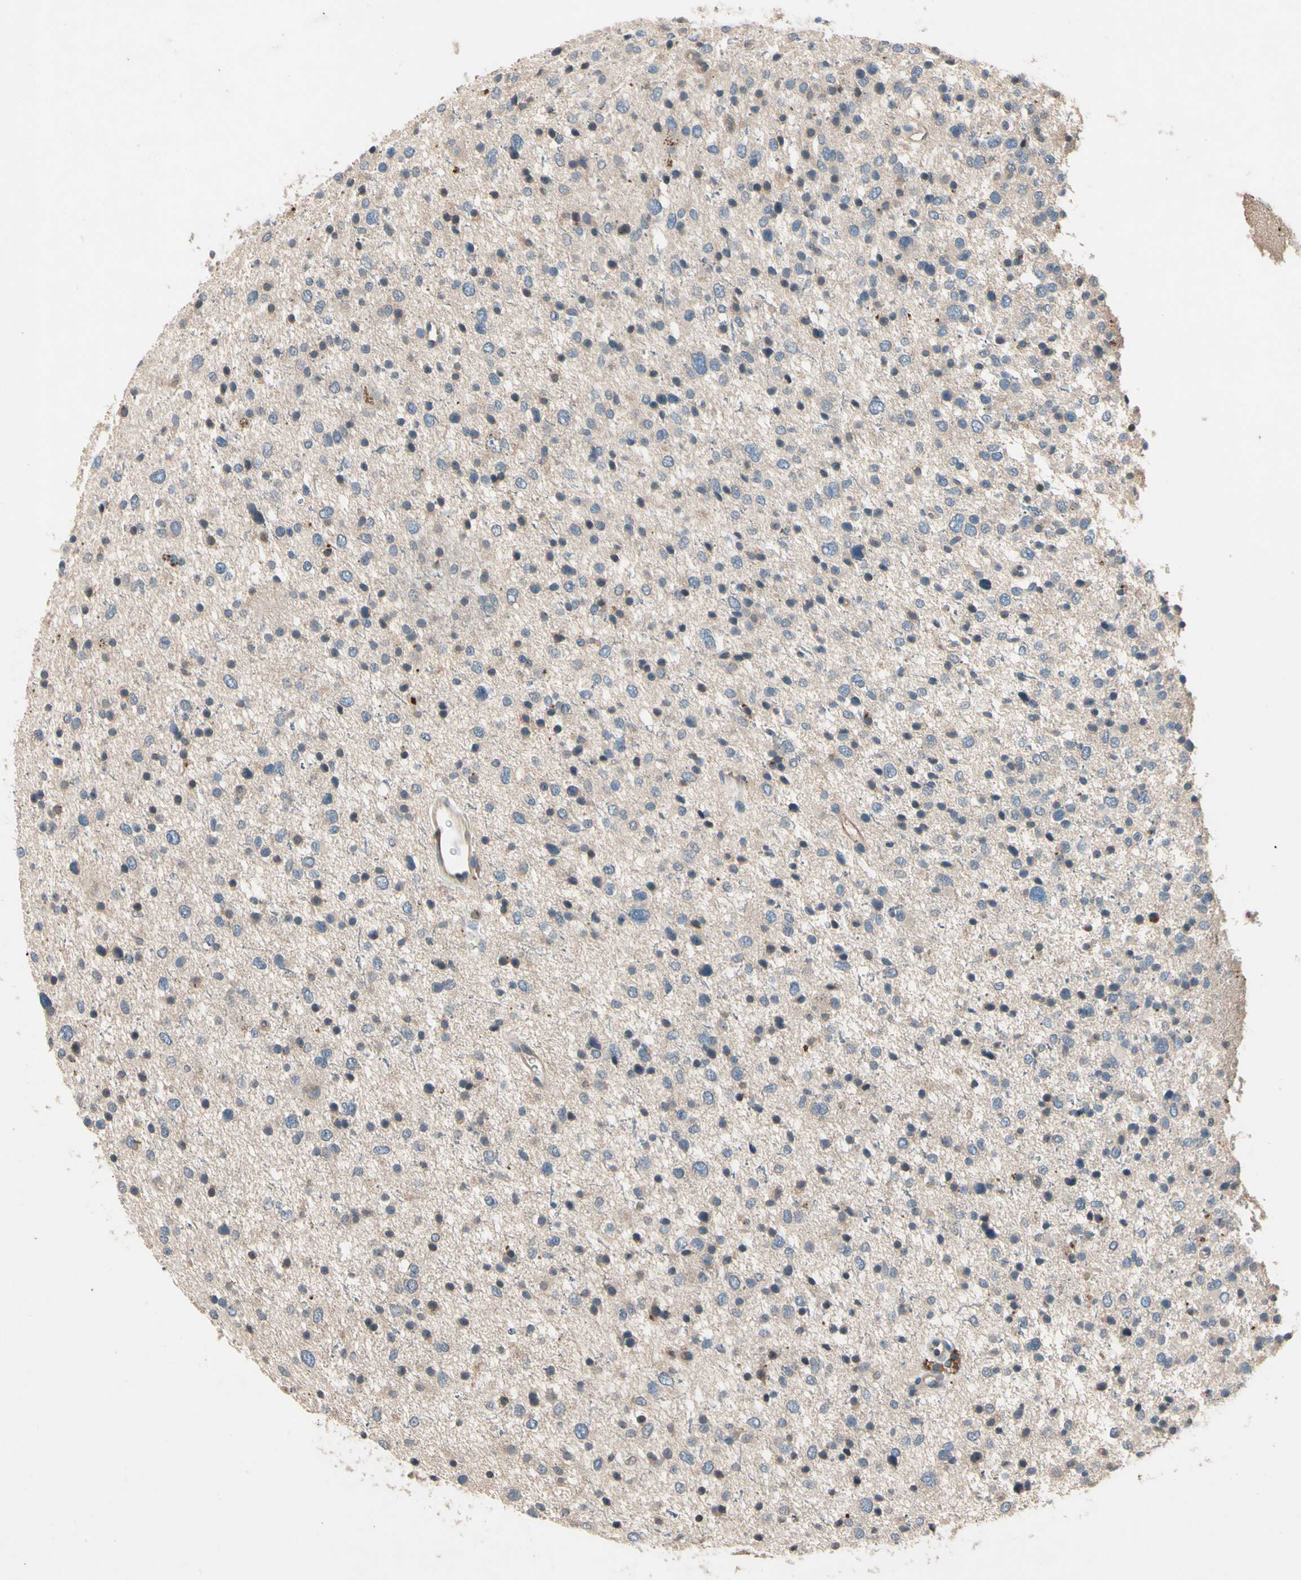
{"staining": {"intensity": "weak", "quantity": "25%-75%", "location": "cytoplasmic/membranous"}, "tissue": "glioma", "cell_type": "Tumor cells", "image_type": "cancer", "snomed": [{"axis": "morphology", "description": "Glioma, malignant, Low grade"}, {"axis": "topography", "description": "Brain"}], "caption": "Glioma stained with IHC demonstrates weak cytoplasmic/membranous expression in about 25%-75% of tumor cells. Using DAB (3,3'-diaminobenzidine) (brown) and hematoxylin (blue) stains, captured at high magnification using brightfield microscopy.", "gene": "IL1RL1", "patient": {"sex": "female", "age": 37}}